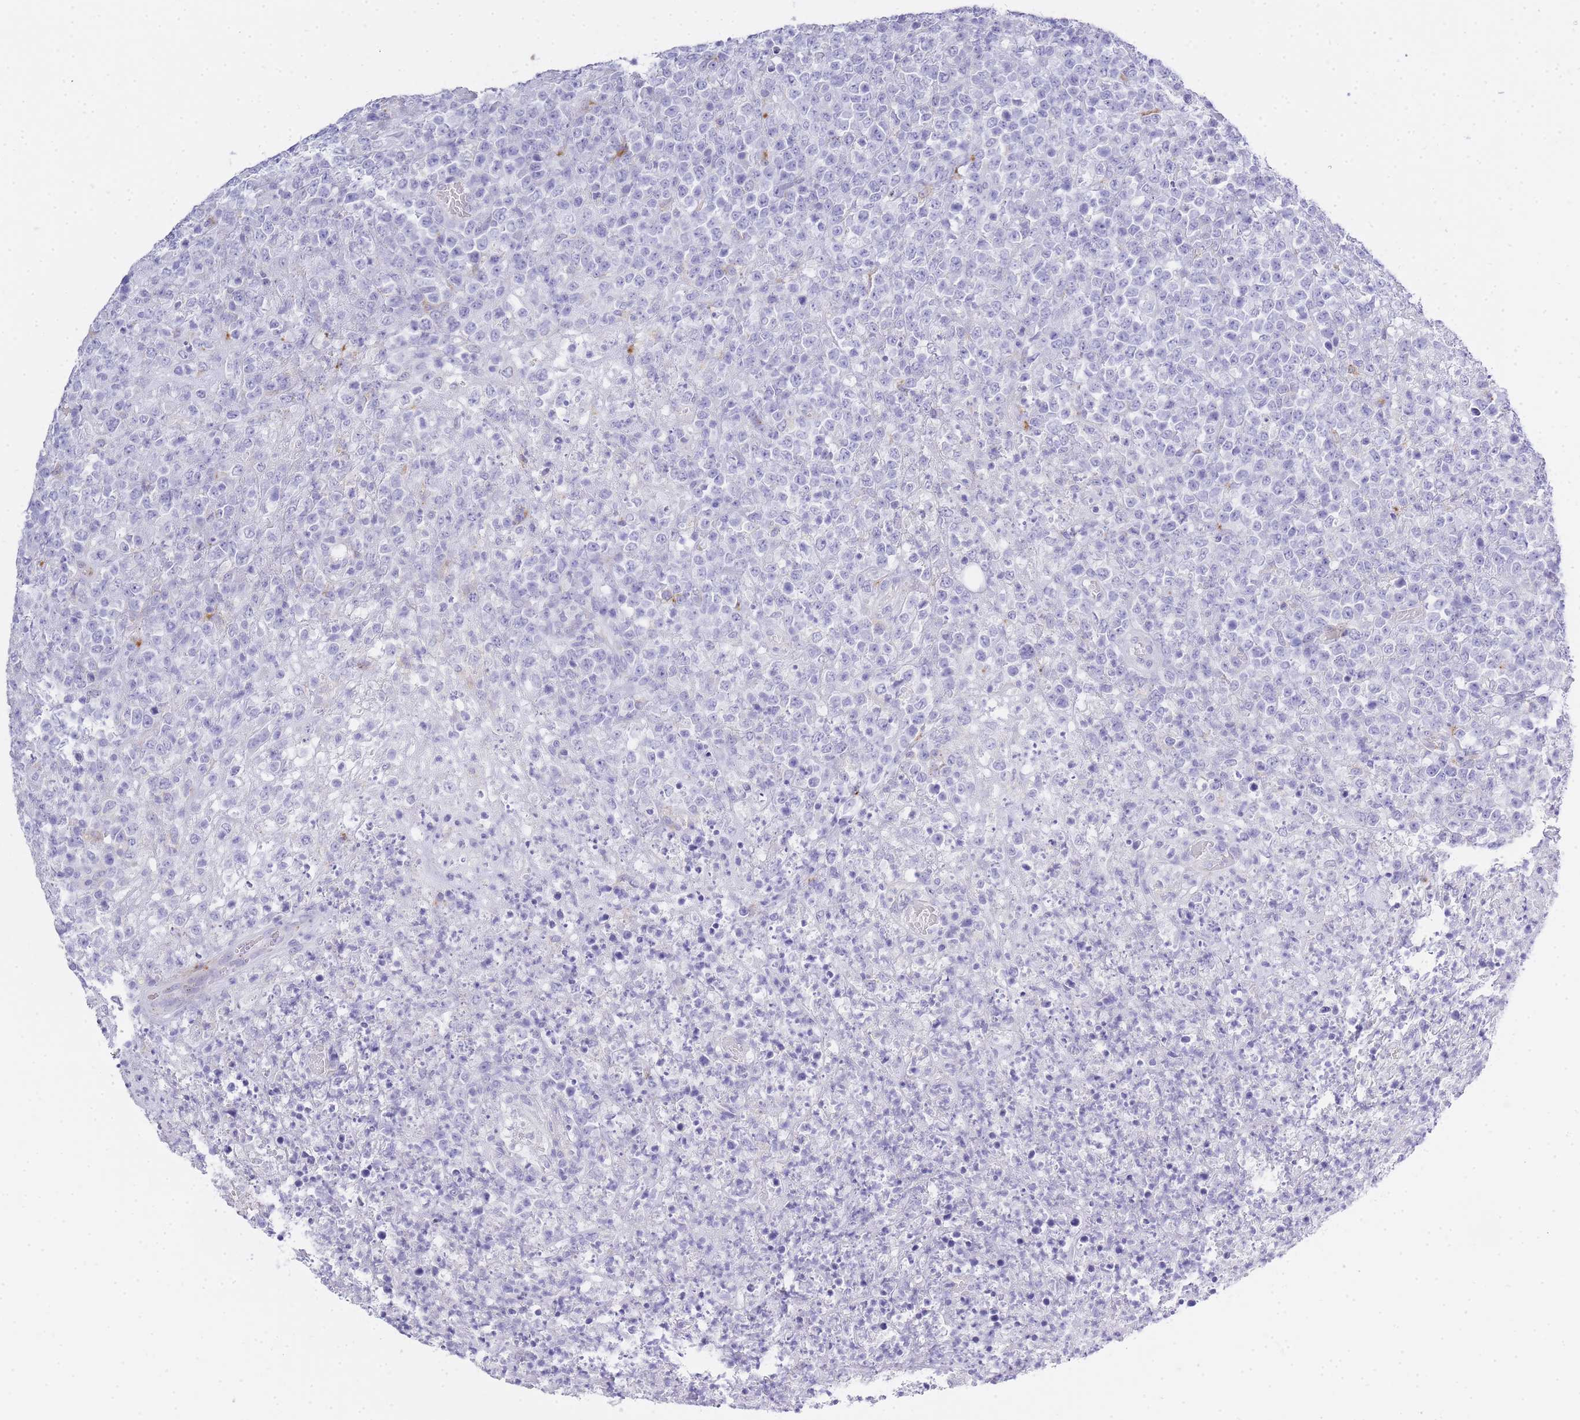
{"staining": {"intensity": "negative", "quantity": "none", "location": "none"}, "tissue": "lymphoma", "cell_type": "Tumor cells", "image_type": "cancer", "snomed": [{"axis": "morphology", "description": "Malignant lymphoma, non-Hodgkin's type, High grade"}, {"axis": "topography", "description": "Colon"}], "caption": "An IHC photomicrograph of lymphoma is shown. There is no staining in tumor cells of lymphoma.", "gene": "RHO", "patient": {"sex": "female", "age": 53}}